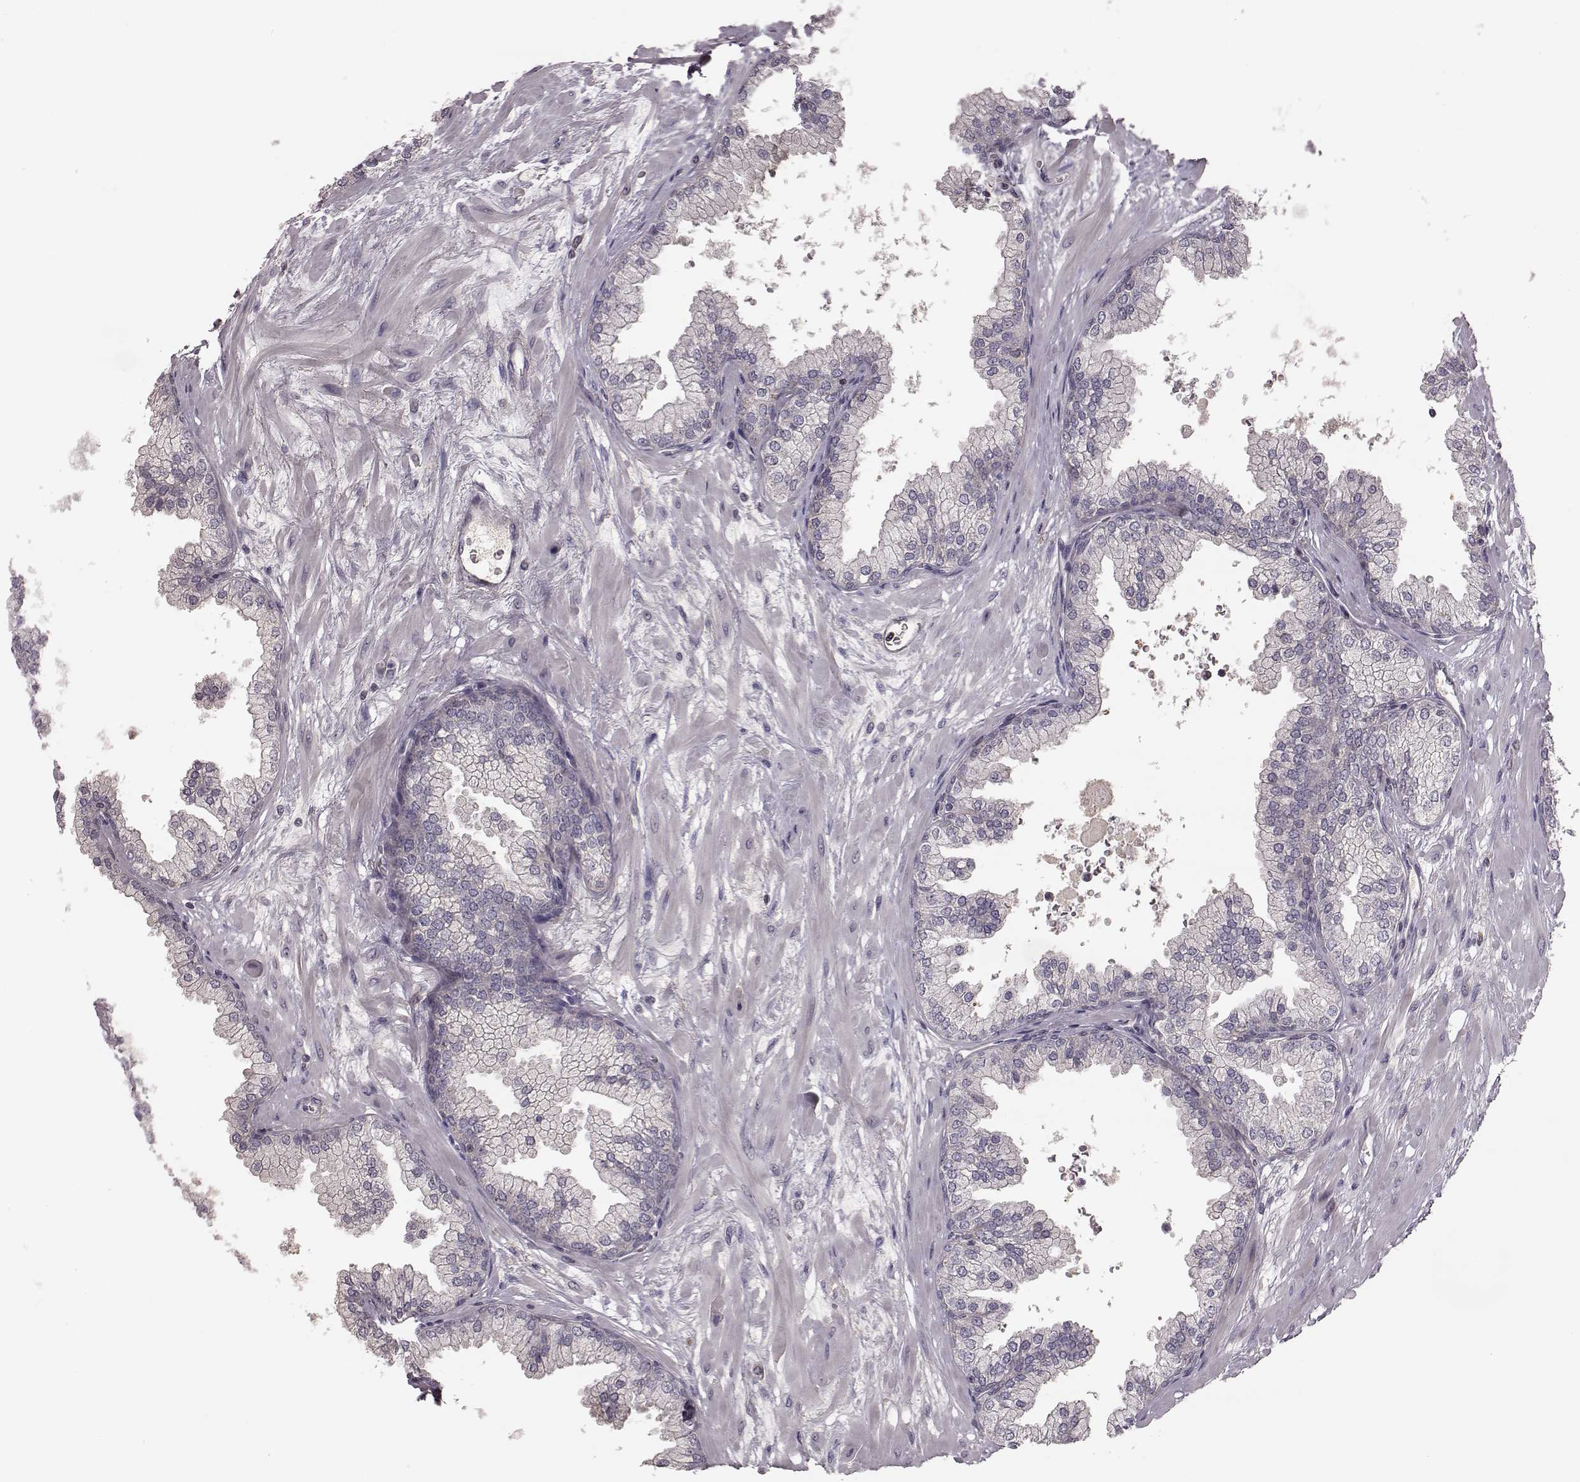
{"staining": {"intensity": "negative", "quantity": "none", "location": "none"}, "tissue": "prostate", "cell_type": "Glandular cells", "image_type": "normal", "snomed": [{"axis": "morphology", "description": "Normal tissue, NOS"}, {"axis": "topography", "description": "Prostate"}, {"axis": "topography", "description": "Peripheral nerve tissue"}], "caption": "Immunohistochemistry of normal prostate demonstrates no expression in glandular cells.", "gene": "TLX3", "patient": {"sex": "male", "age": 61}}